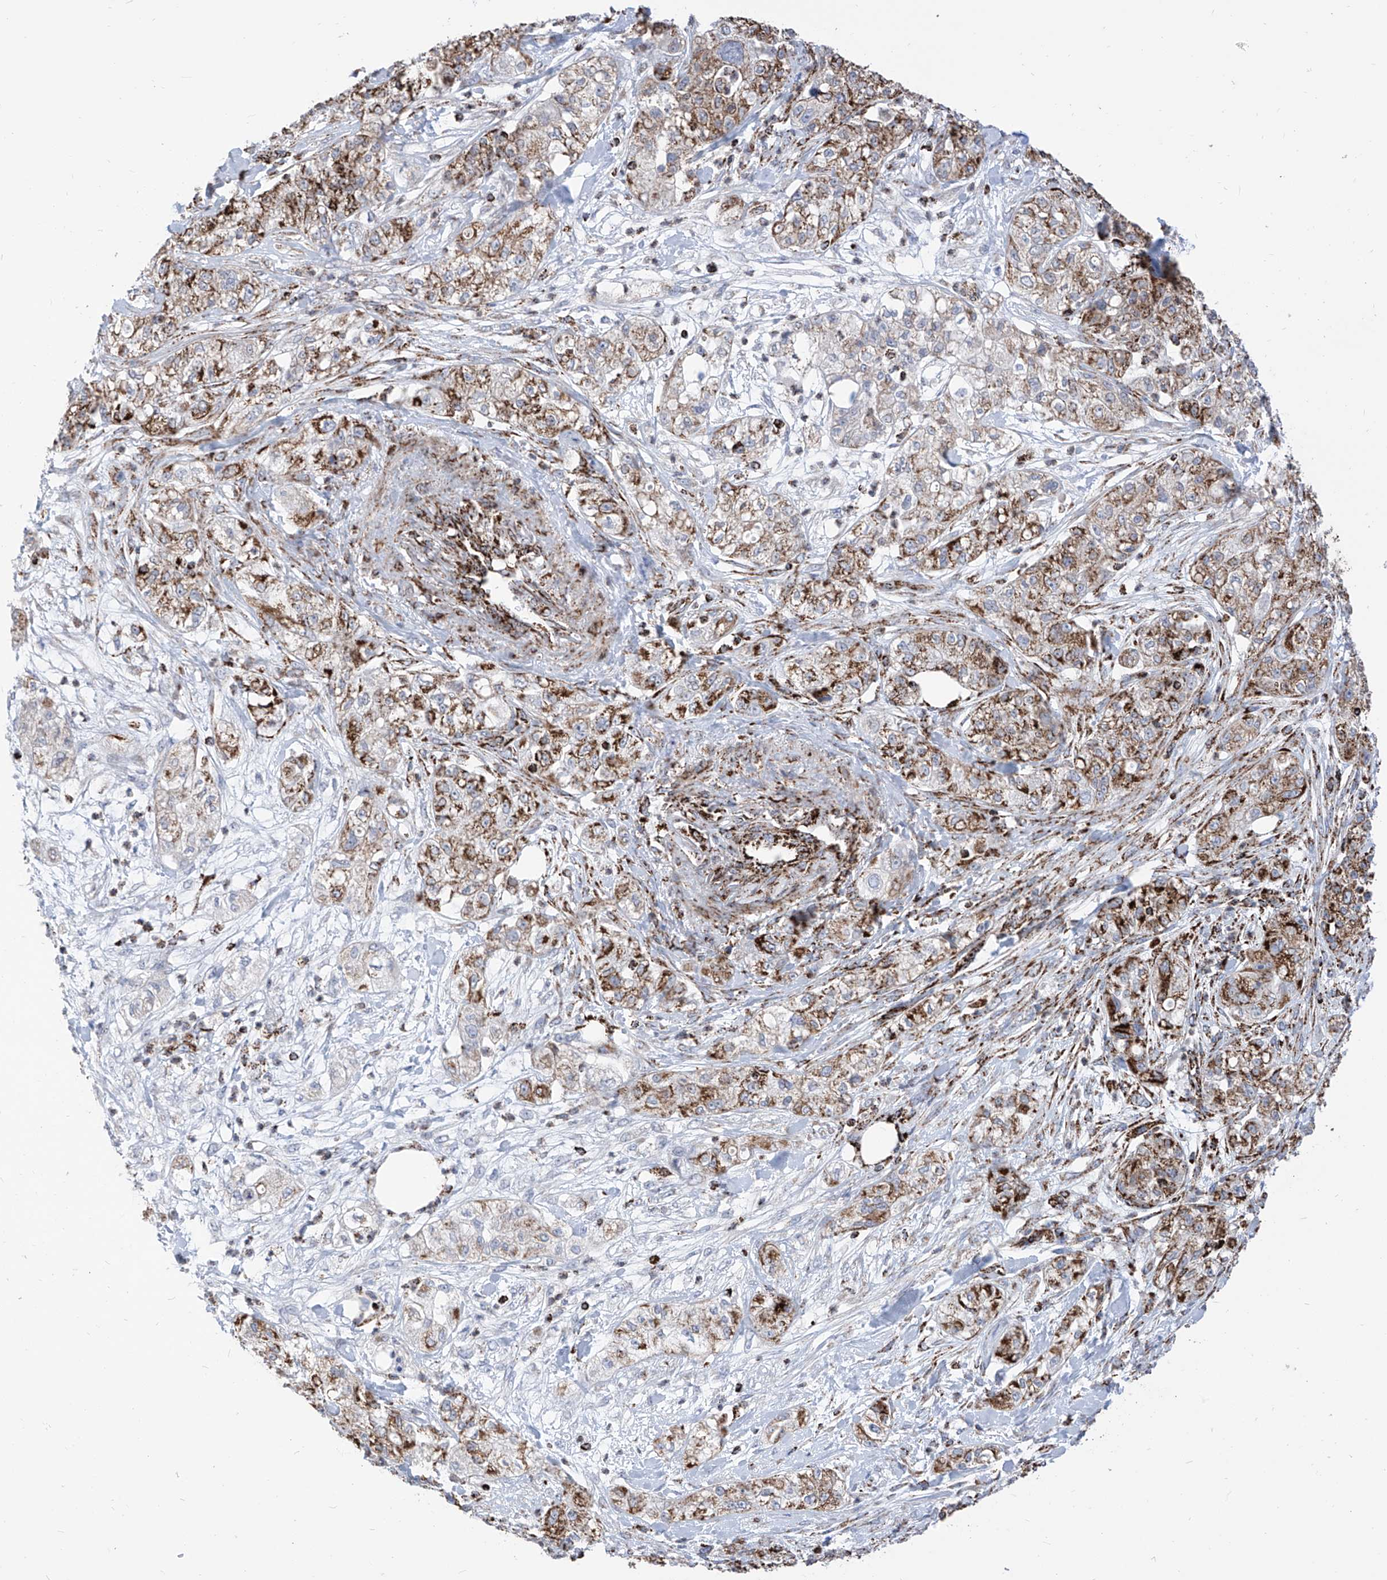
{"staining": {"intensity": "moderate", "quantity": "25%-75%", "location": "cytoplasmic/membranous"}, "tissue": "pancreatic cancer", "cell_type": "Tumor cells", "image_type": "cancer", "snomed": [{"axis": "morphology", "description": "Adenocarcinoma, NOS"}, {"axis": "topography", "description": "Pancreas"}], "caption": "Adenocarcinoma (pancreatic) stained with a brown dye exhibits moderate cytoplasmic/membranous positive staining in about 25%-75% of tumor cells.", "gene": "COX5B", "patient": {"sex": "female", "age": 78}}